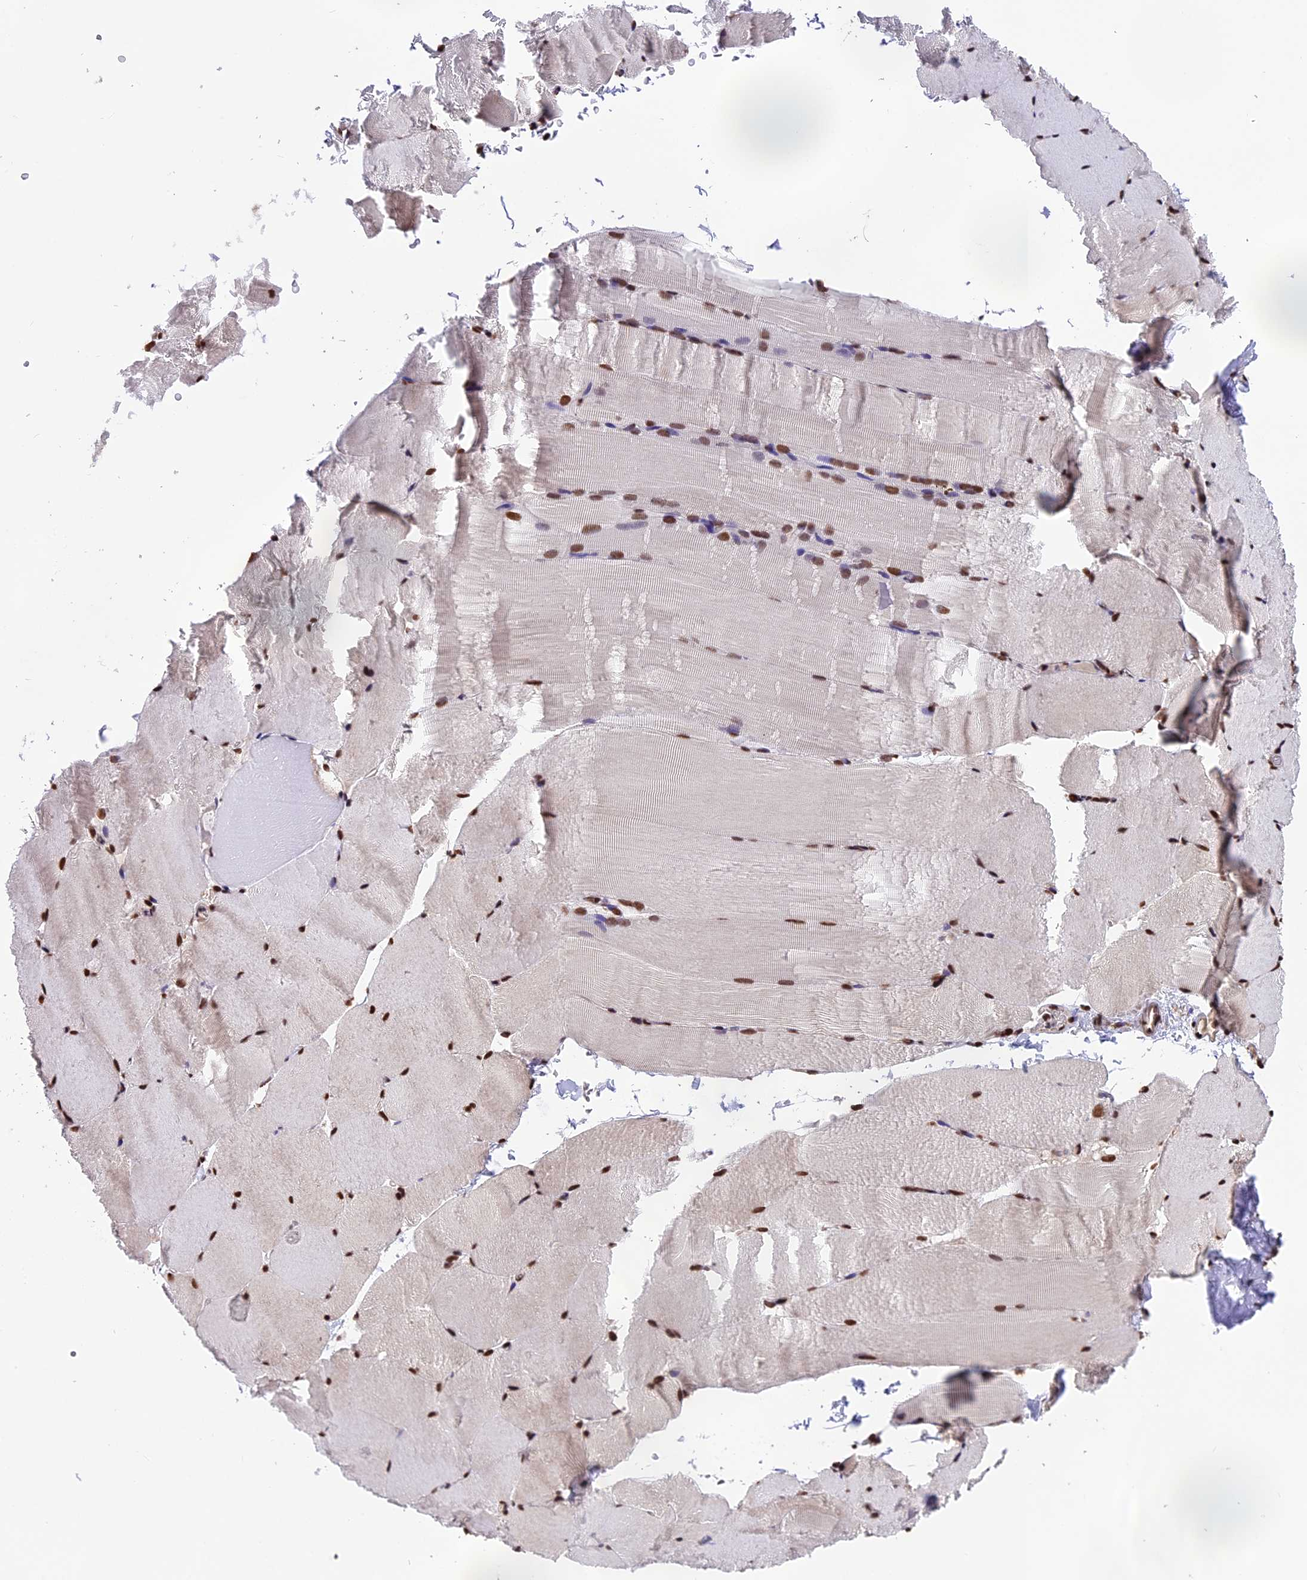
{"staining": {"intensity": "moderate", "quantity": ">75%", "location": "nuclear"}, "tissue": "skeletal muscle", "cell_type": "Myocytes", "image_type": "normal", "snomed": [{"axis": "morphology", "description": "Normal tissue, NOS"}, {"axis": "topography", "description": "Skeletal muscle"}, {"axis": "topography", "description": "Parathyroid gland"}], "caption": "A brown stain highlights moderate nuclear staining of a protein in myocytes of unremarkable human skeletal muscle. Nuclei are stained in blue.", "gene": "POLR3E", "patient": {"sex": "female", "age": 37}}